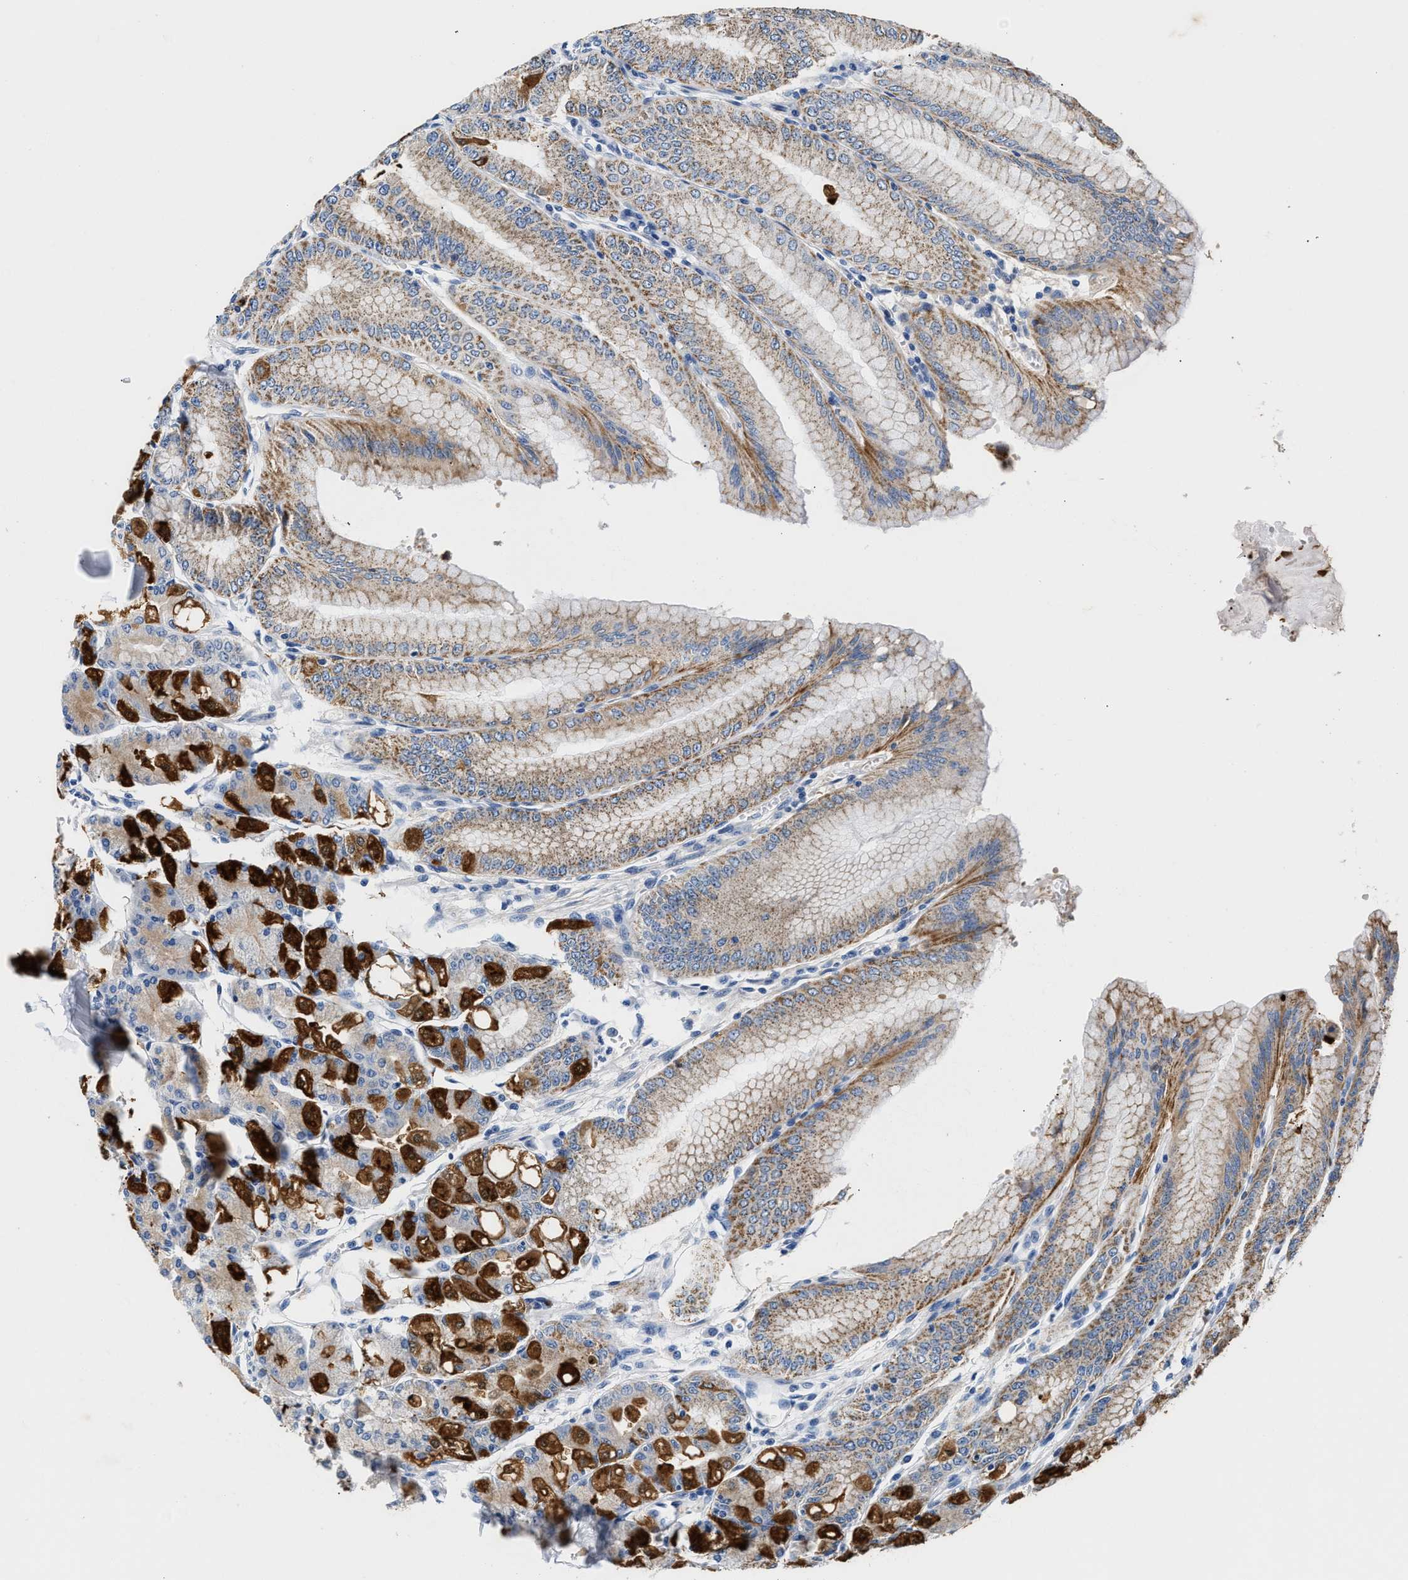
{"staining": {"intensity": "strong", "quantity": "25%-75%", "location": "cytoplasmic/membranous"}, "tissue": "stomach", "cell_type": "Glandular cells", "image_type": "normal", "snomed": [{"axis": "morphology", "description": "Normal tissue, NOS"}, {"axis": "topography", "description": "Stomach, lower"}], "caption": "Glandular cells exhibit high levels of strong cytoplasmic/membranous positivity in about 25%-75% of cells in unremarkable stomach.", "gene": "TUT7", "patient": {"sex": "male", "age": 71}}